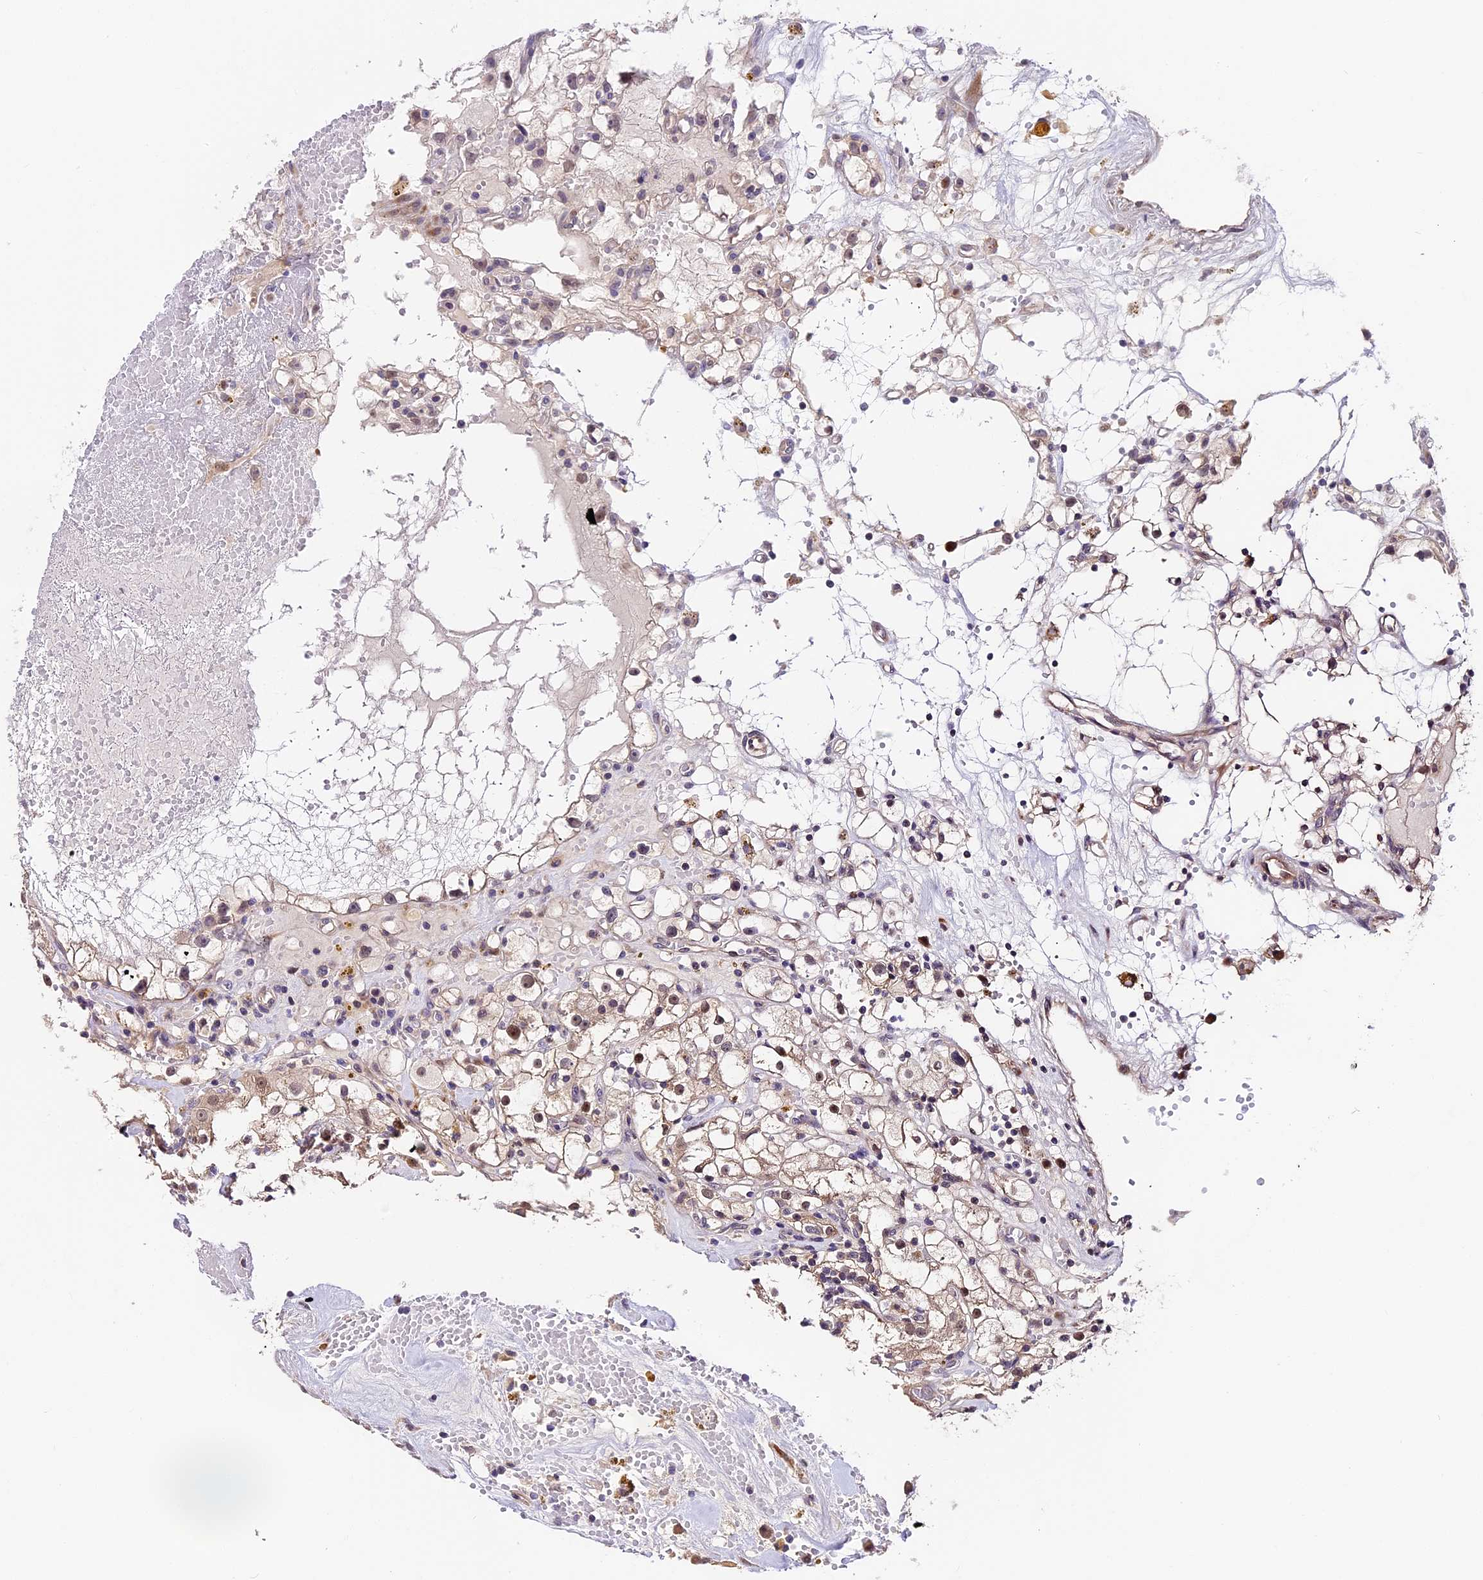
{"staining": {"intensity": "weak", "quantity": "25%-75%", "location": "cytoplasmic/membranous,nuclear"}, "tissue": "renal cancer", "cell_type": "Tumor cells", "image_type": "cancer", "snomed": [{"axis": "morphology", "description": "Adenocarcinoma, NOS"}, {"axis": "topography", "description": "Kidney"}], "caption": "Immunohistochemistry (IHC) of renal adenocarcinoma demonstrates low levels of weak cytoplasmic/membranous and nuclear positivity in about 25%-75% of tumor cells.", "gene": "BSCL2", "patient": {"sex": "male", "age": 56}}